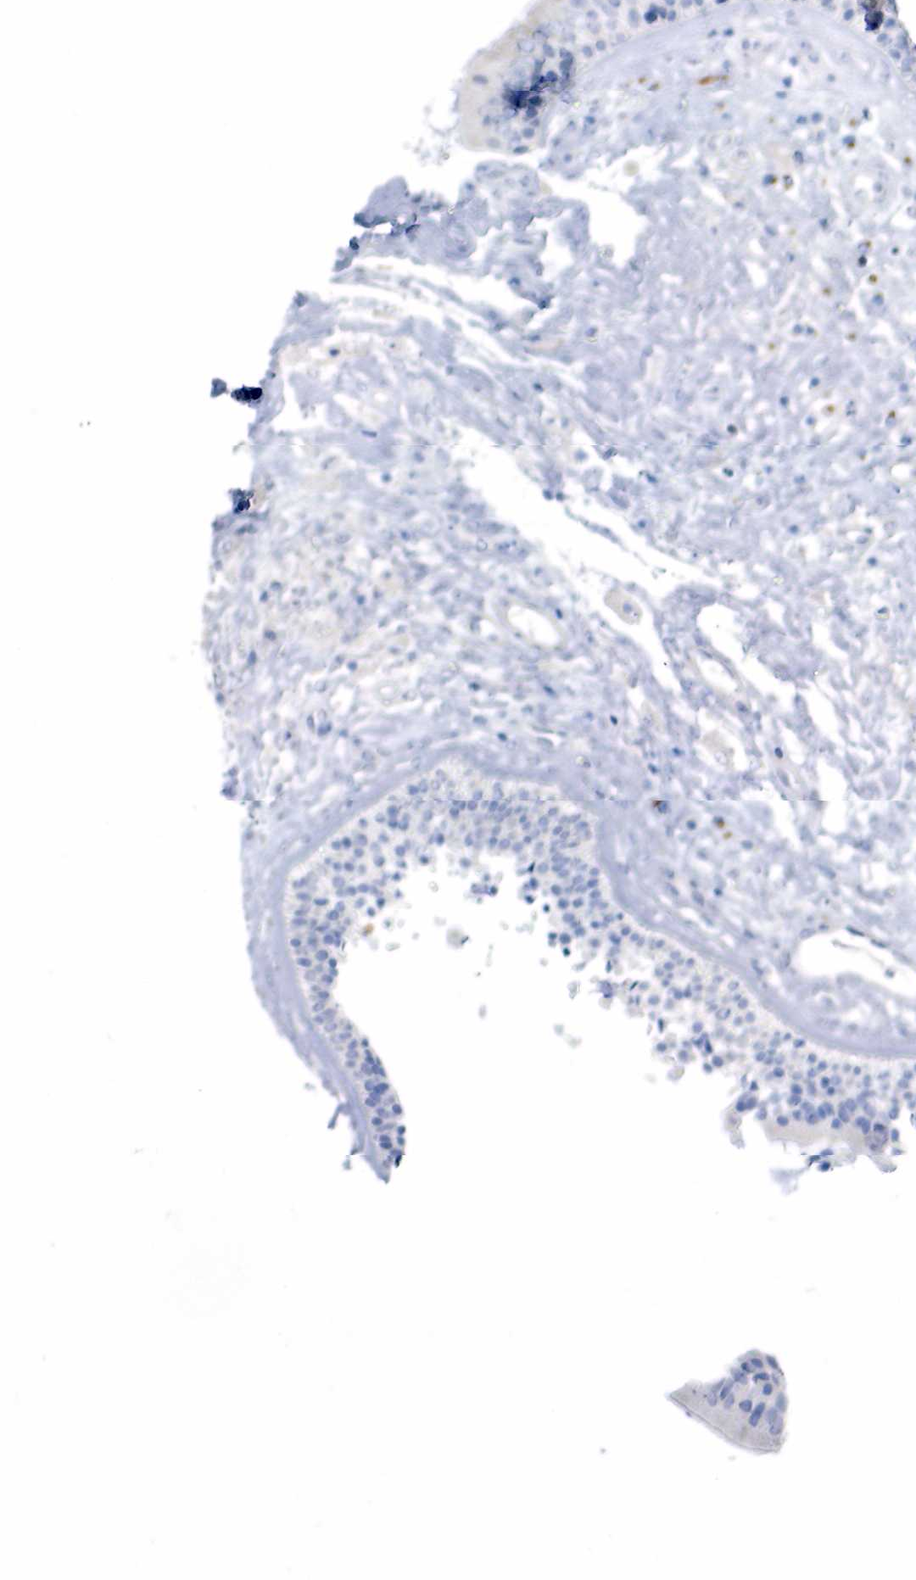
{"staining": {"intensity": "negative", "quantity": "none", "location": "none"}, "tissue": "nasopharynx", "cell_type": "Respiratory epithelial cells", "image_type": "normal", "snomed": [{"axis": "morphology", "description": "Normal tissue, NOS"}, {"axis": "topography", "description": "Nasopharynx"}], "caption": "There is no significant expression in respiratory epithelial cells of nasopharynx. The staining was performed using DAB (3,3'-diaminobenzidine) to visualize the protein expression in brown, while the nuclei were stained in blue with hematoxylin (Magnification: 20x).", "gene": "SYP", "patient": {"sex": "male", "age": 63}}